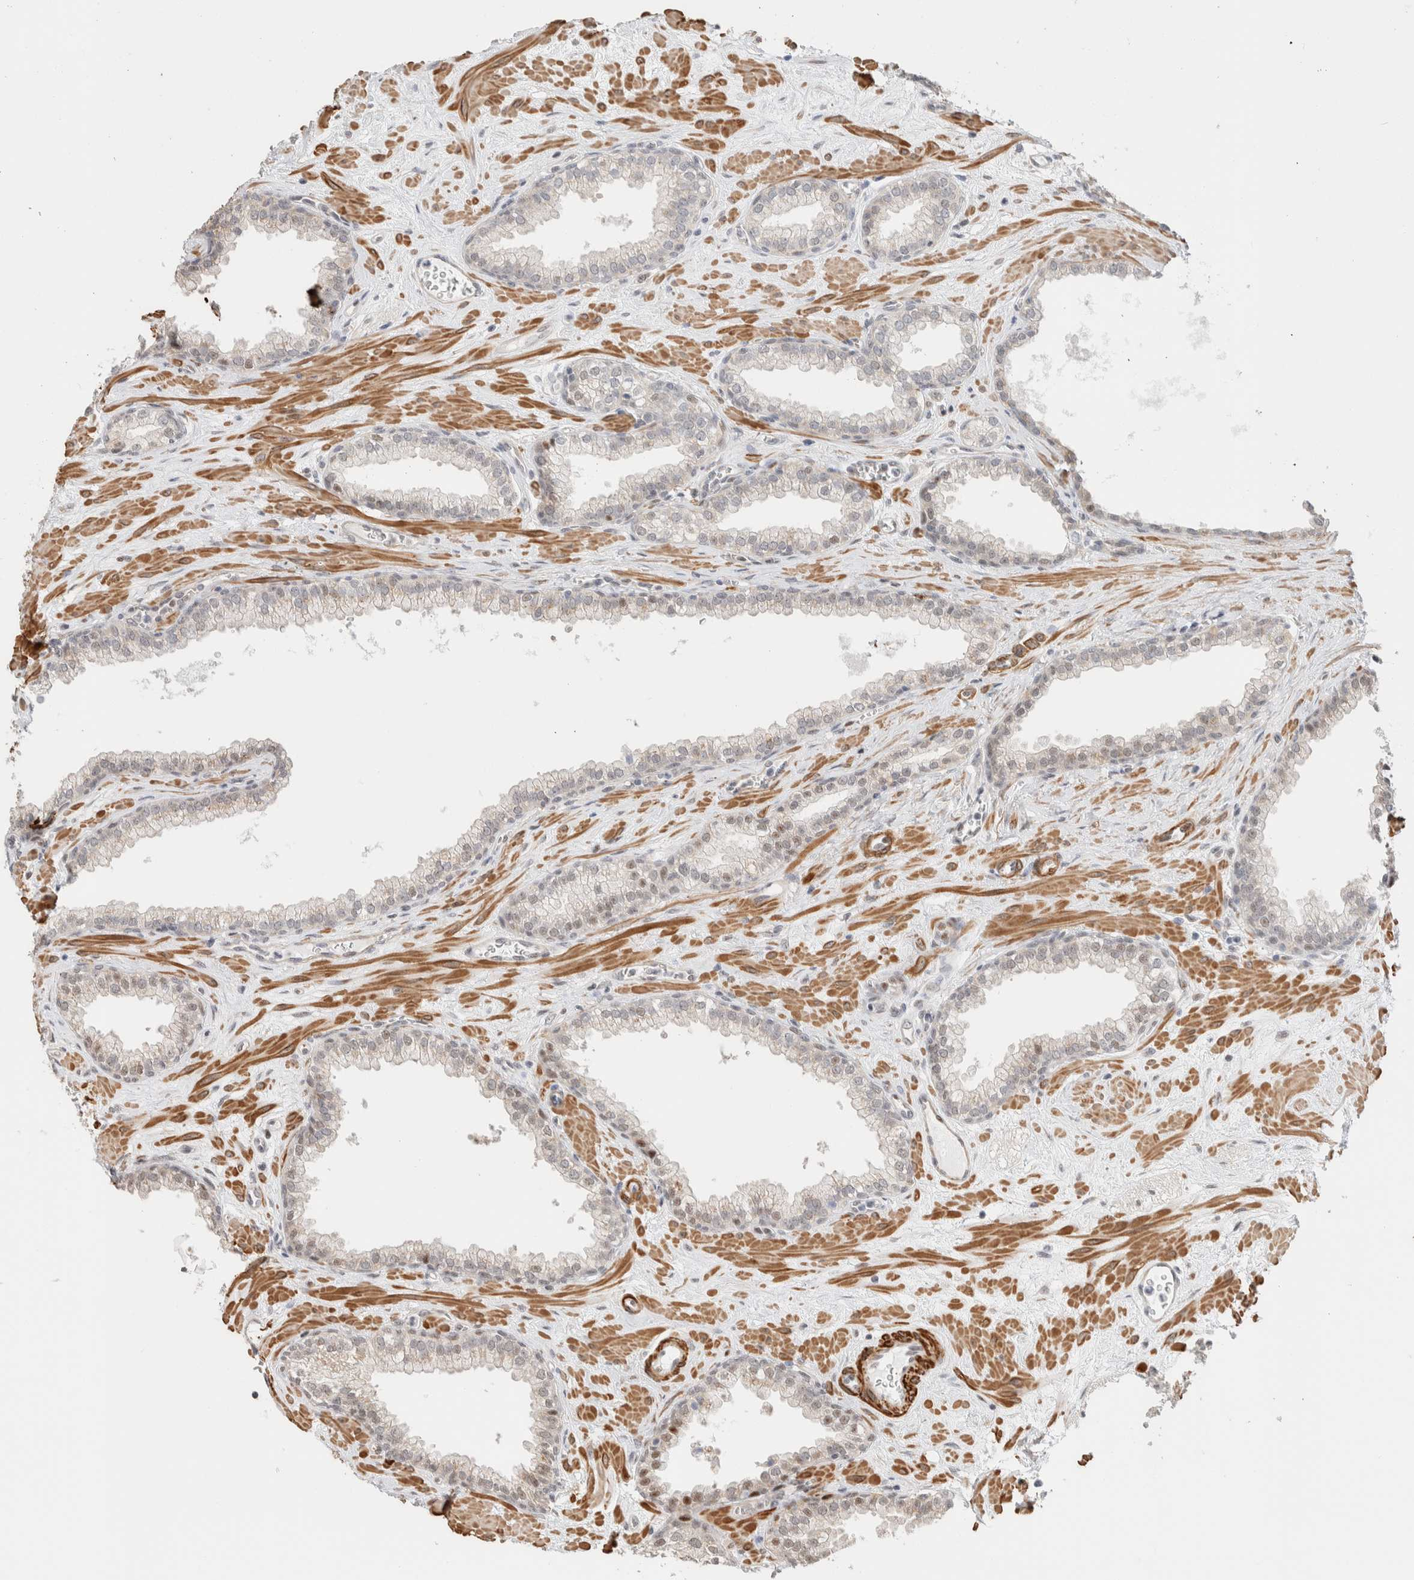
{"staining": {"intensity": "weak", "quantity": "<25%", "location": "nuclear"}, "tissue": "prostate", "cell_type": "Glandular cells", "image_type": "normal", "snomed": [{"axis": "morphology", "description": "Normal tissue, NOS"}, {"axis": "morphology", "description": "Urothelial carcinoma, Low grade"}, {"axis": "topography", "description": "Urinary bladder"}, {"axis": "topography", "description": "Prostate"}], "caption": "The histopathology image demonstrates no significant expression in glandular cells of prostate. (Stains: DAB IHC with hematoxylin counter stain, Microscopy: brightfield microscopy at high magnification).", "gene": "ID3", "patient": {"sex": "male", "age": 60}}